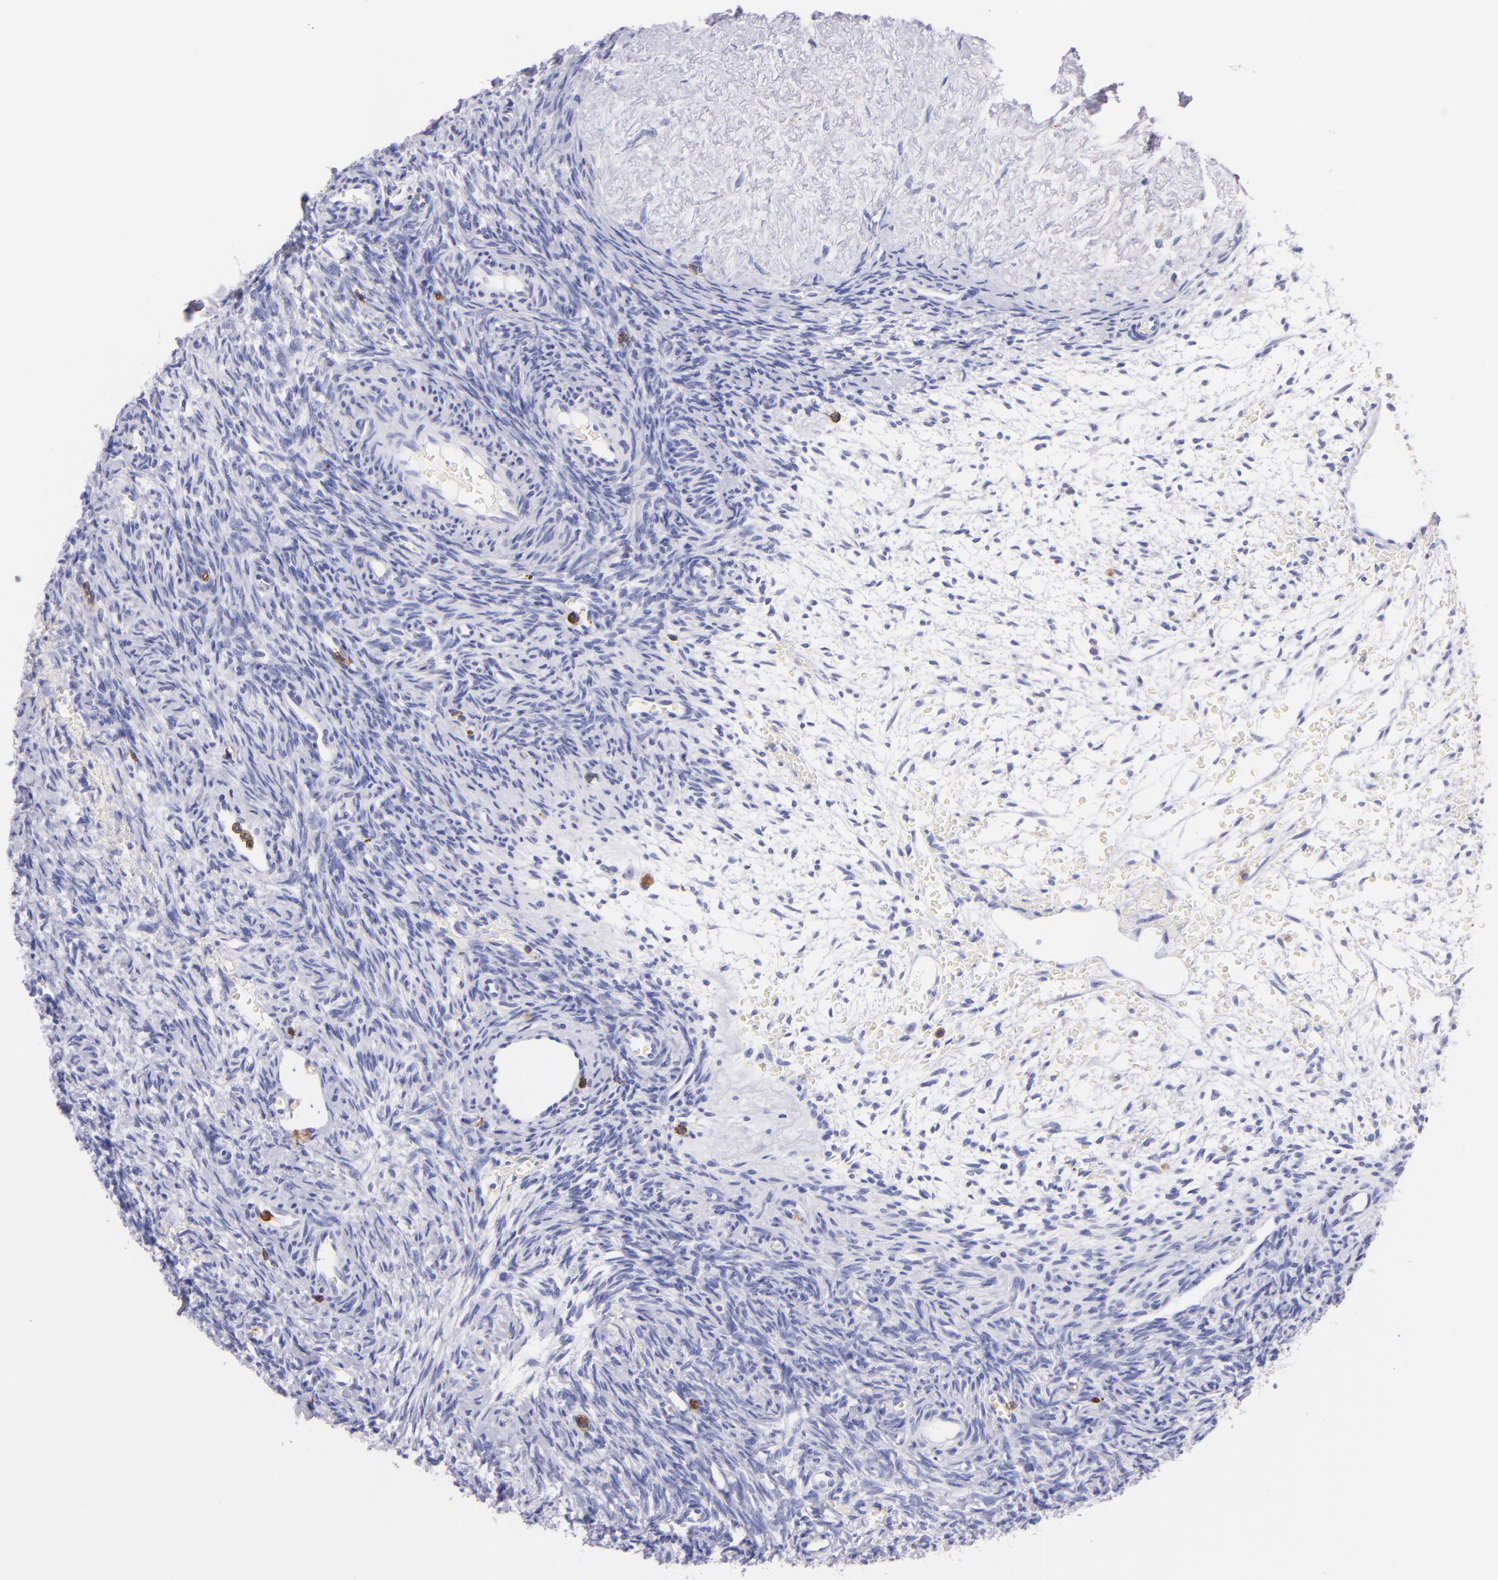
{"staining": {"intensity": "negative", "quantity": "none", "location": "none"}, "tissue": "ovary", "cell_type": "Ovarian stroma cells", "image_type": "normal", "snomed": [{"axis": "morphology", "description": "Normal tissue, NOS"}, {"axis": "topography", "description": "Ovary"}], "caption": "DAB (3,3'-diaminobenzidine) immunohistochemical staining of normal human ovary exhibits no significant staining in ovarian stroma cells. (DAB IHC visualized using brightfield microscopy, high magnification).", "gene": "SPN", "patient": {"sex": "female", "age": 39}}